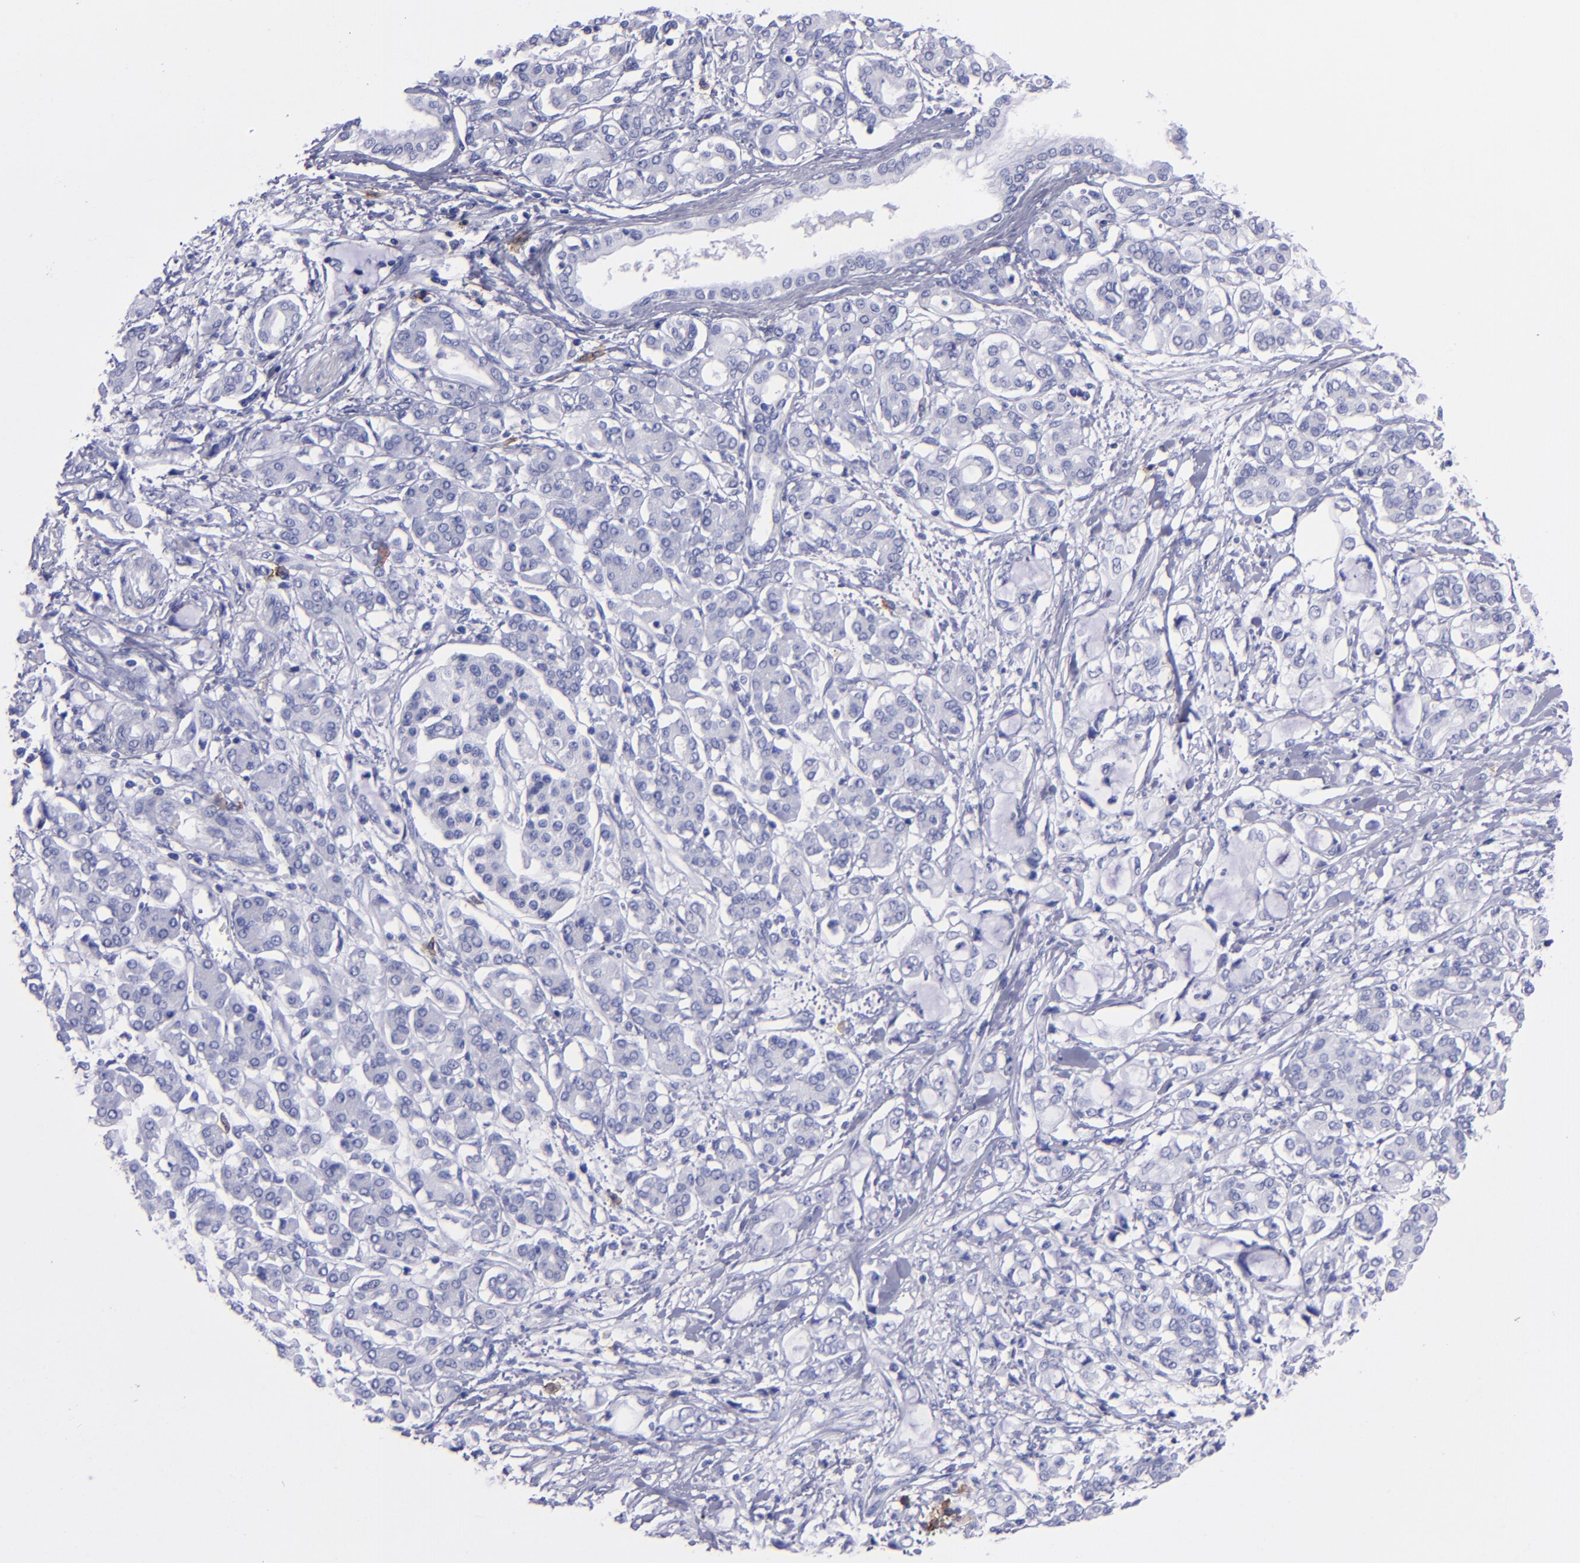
{"staining": {"intensity": "negative", "quantity": "none", "location": "none"}, "tissue": "pancreatic cancer", "cell_type": "Tumor cells", "image_type": "cancer", "snomed": [{"axis": "morphology", "description": "Adenocarcinoma, NOS"}, {"axis": "topography", "description": "Pancreas"}], "caption": "High magnification brightfield microscopy of pancreatic cancer stained with DAB (brown) and counterstained with hematoxylin (blue): tumor cells show no significant staining.", "gene": "CD38", "patient": {"sex": "female", "age": 70}}